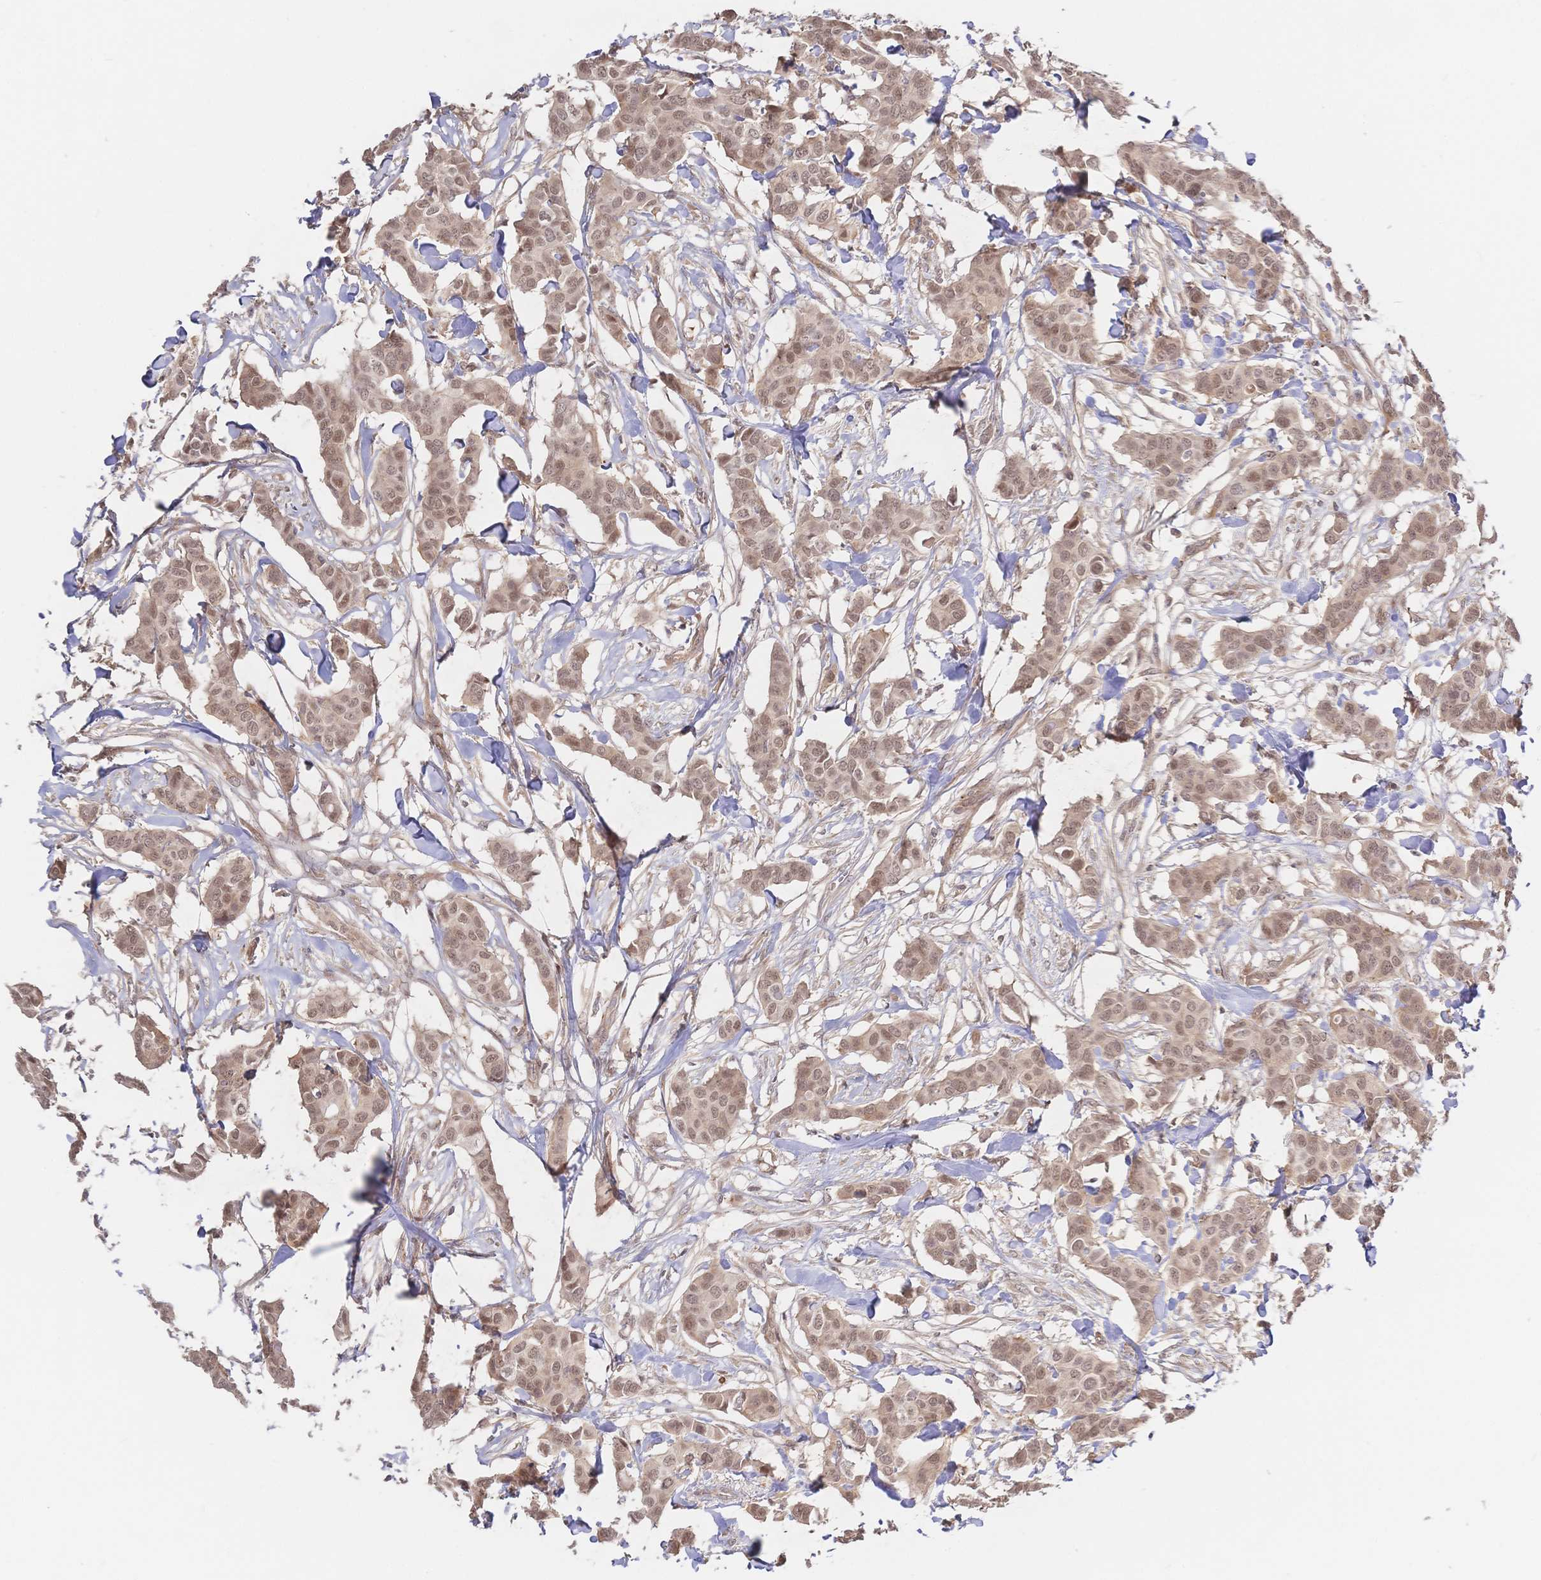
{"staining": {"intensity": "moderate", "quantity": ">75%", "location": "cytoplasmic/membranous,nuclear"}, "tissue": "breast cancer", "cell_type": "Tumor cells", "image_type": "cancer", "snomed": [{"axis": "morphology", "description": "Duct carcinoma"}, {"axis": "topography", "description": "Breast"}], "caption": "A micrograph of breast invasive ductal carcinoma stained for a protein displays moderate cytoplasmic/membranous and nuclear brown staining in tumor cells.", "gene": "LMO4", "patient": {"sex": "female", "age": 62}}